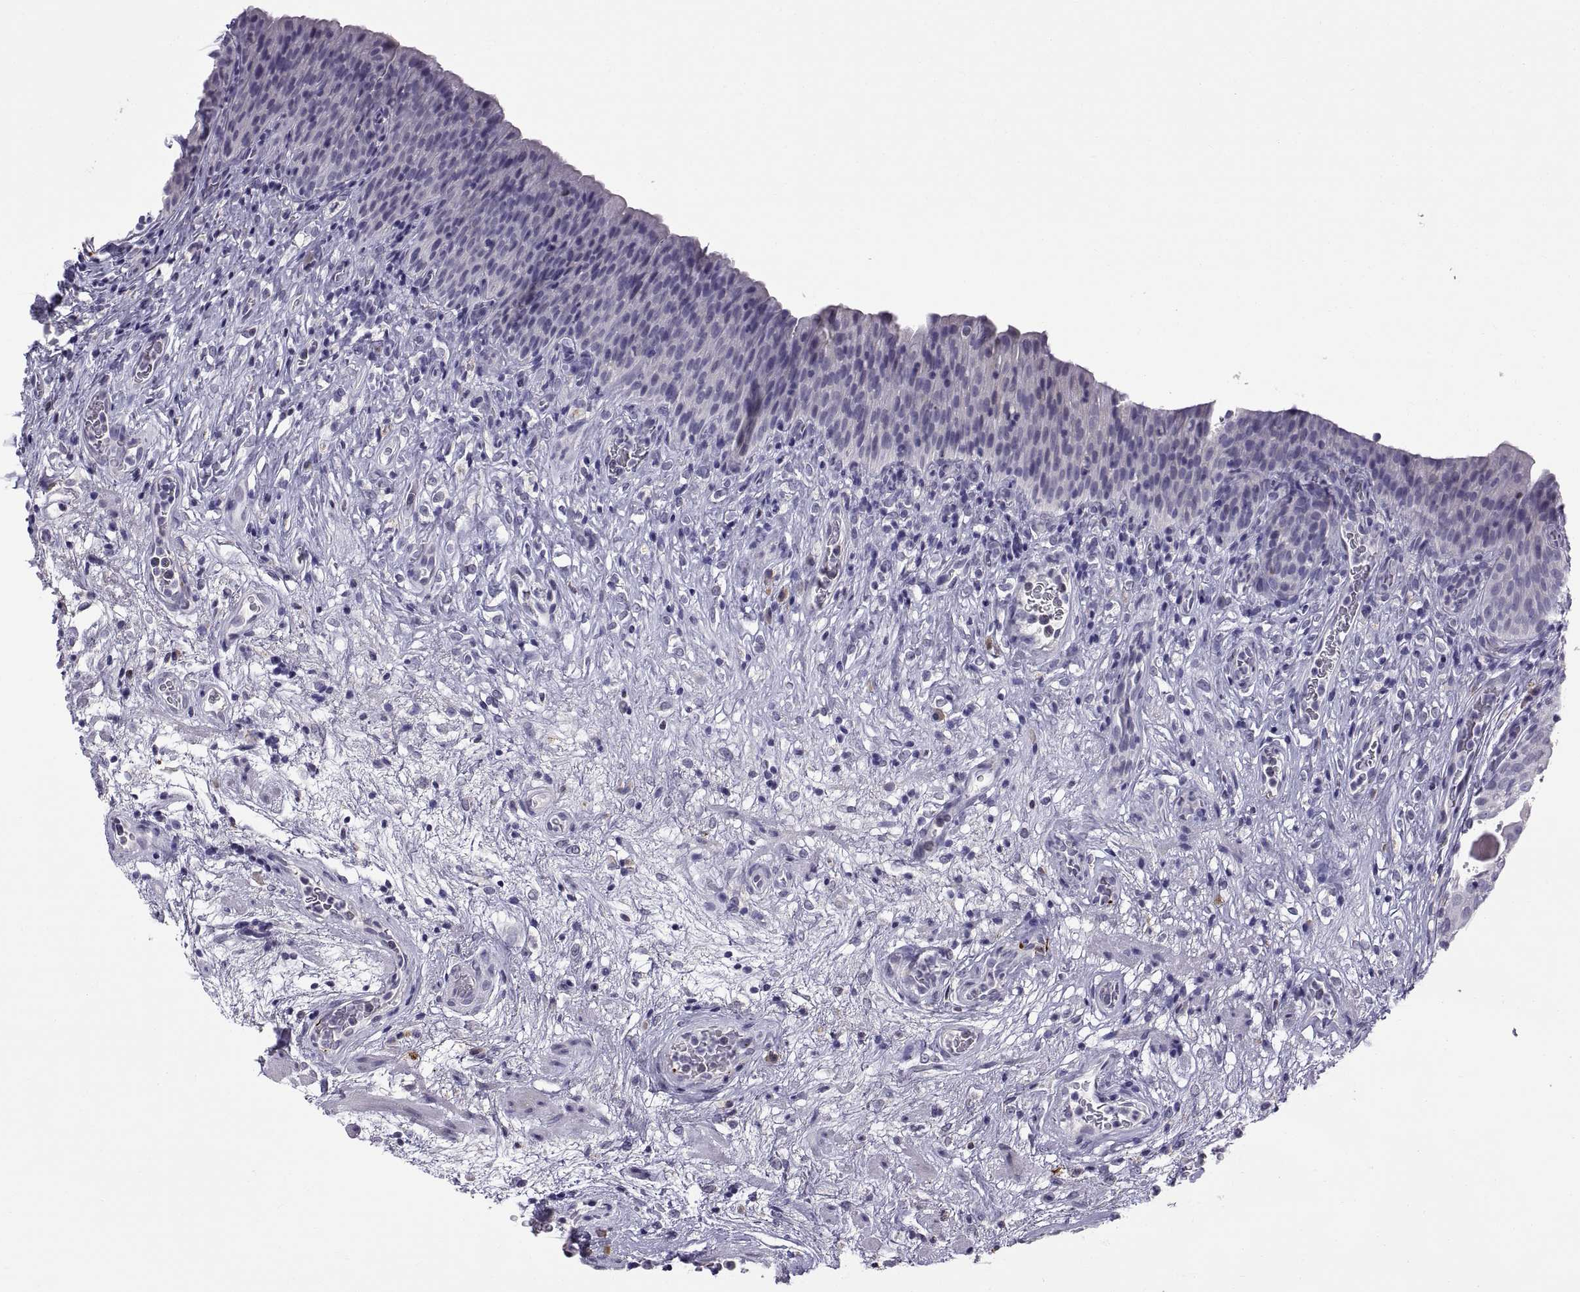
{"staining": {"intensity": "negative", "quantity": "none", "location": "none"}, "tissue": "urinary bladder", "cell_type": "Urothelial cells", "image_type": "normal", "snomed": [{"axis": "morphology", "description": "Normal tissue, NOS"}, {"axis": "topography", "description": "Urinary bladder"}], "caption": "The IHC micrograph has no significant expression in urothelial cells of urinary bladder.", "gene": "MAGEB18", "patient": {"sex": "male", "age": 76}}